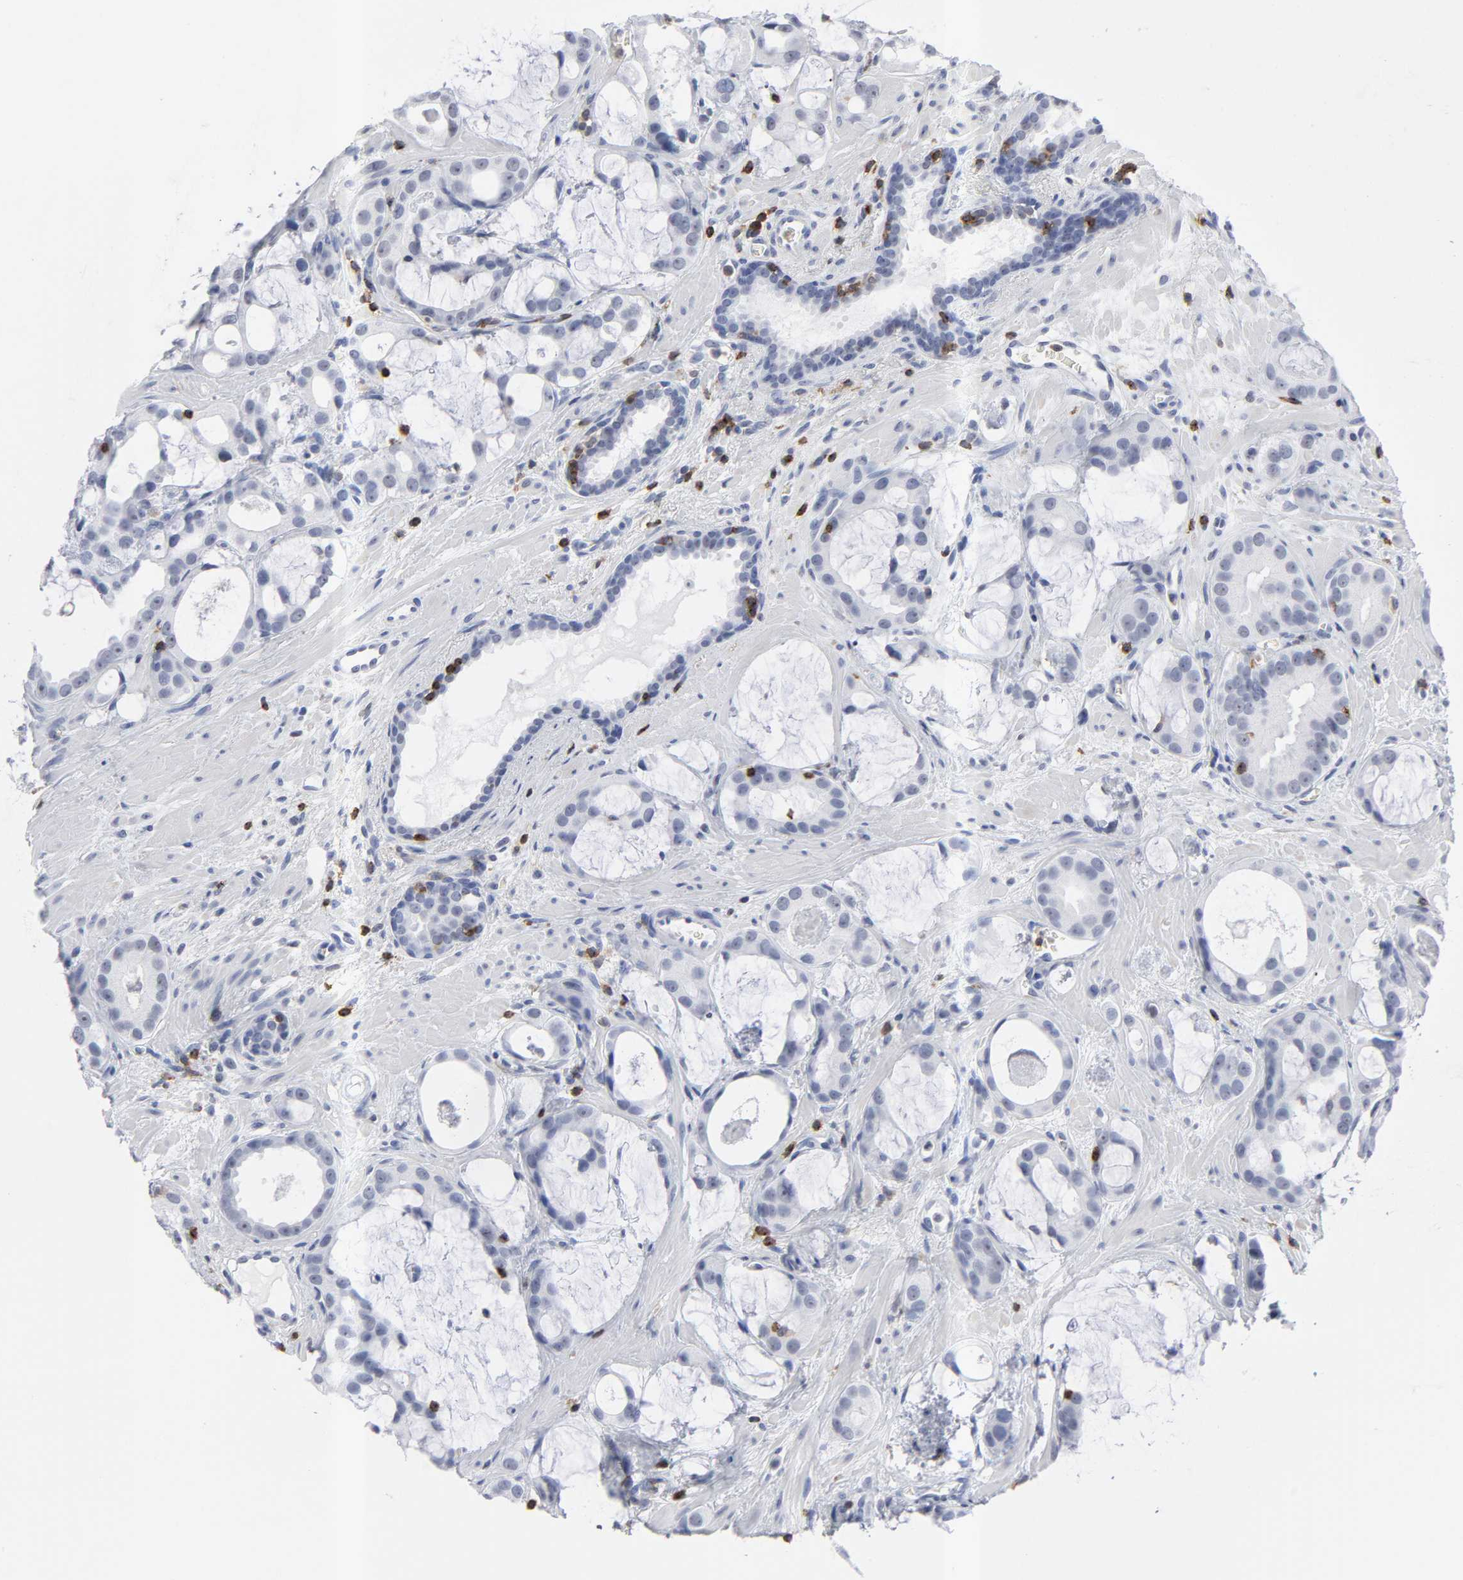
{"staining": {"intensity": "negative", "quantity": "none", "location": "none"}, "tissue": "prostate cancer", "cell_type": "Tumor cells", "image_type": "cancer", "snomed": [{"axis": "morphology", "description": "Adenocarcinoma, Low grade"}, {"axis": "topography", "description": "Prostate"}], "caption": "A high-resolution image shows immunohistochemistry (IHC) staining of prostate adenocarcinoma (low-grade), which displays no significant positivity in tumor cells. Nuclei are stained in blue.", "gene": "CD2", "patient": {"sex": "male", "age": 57}}